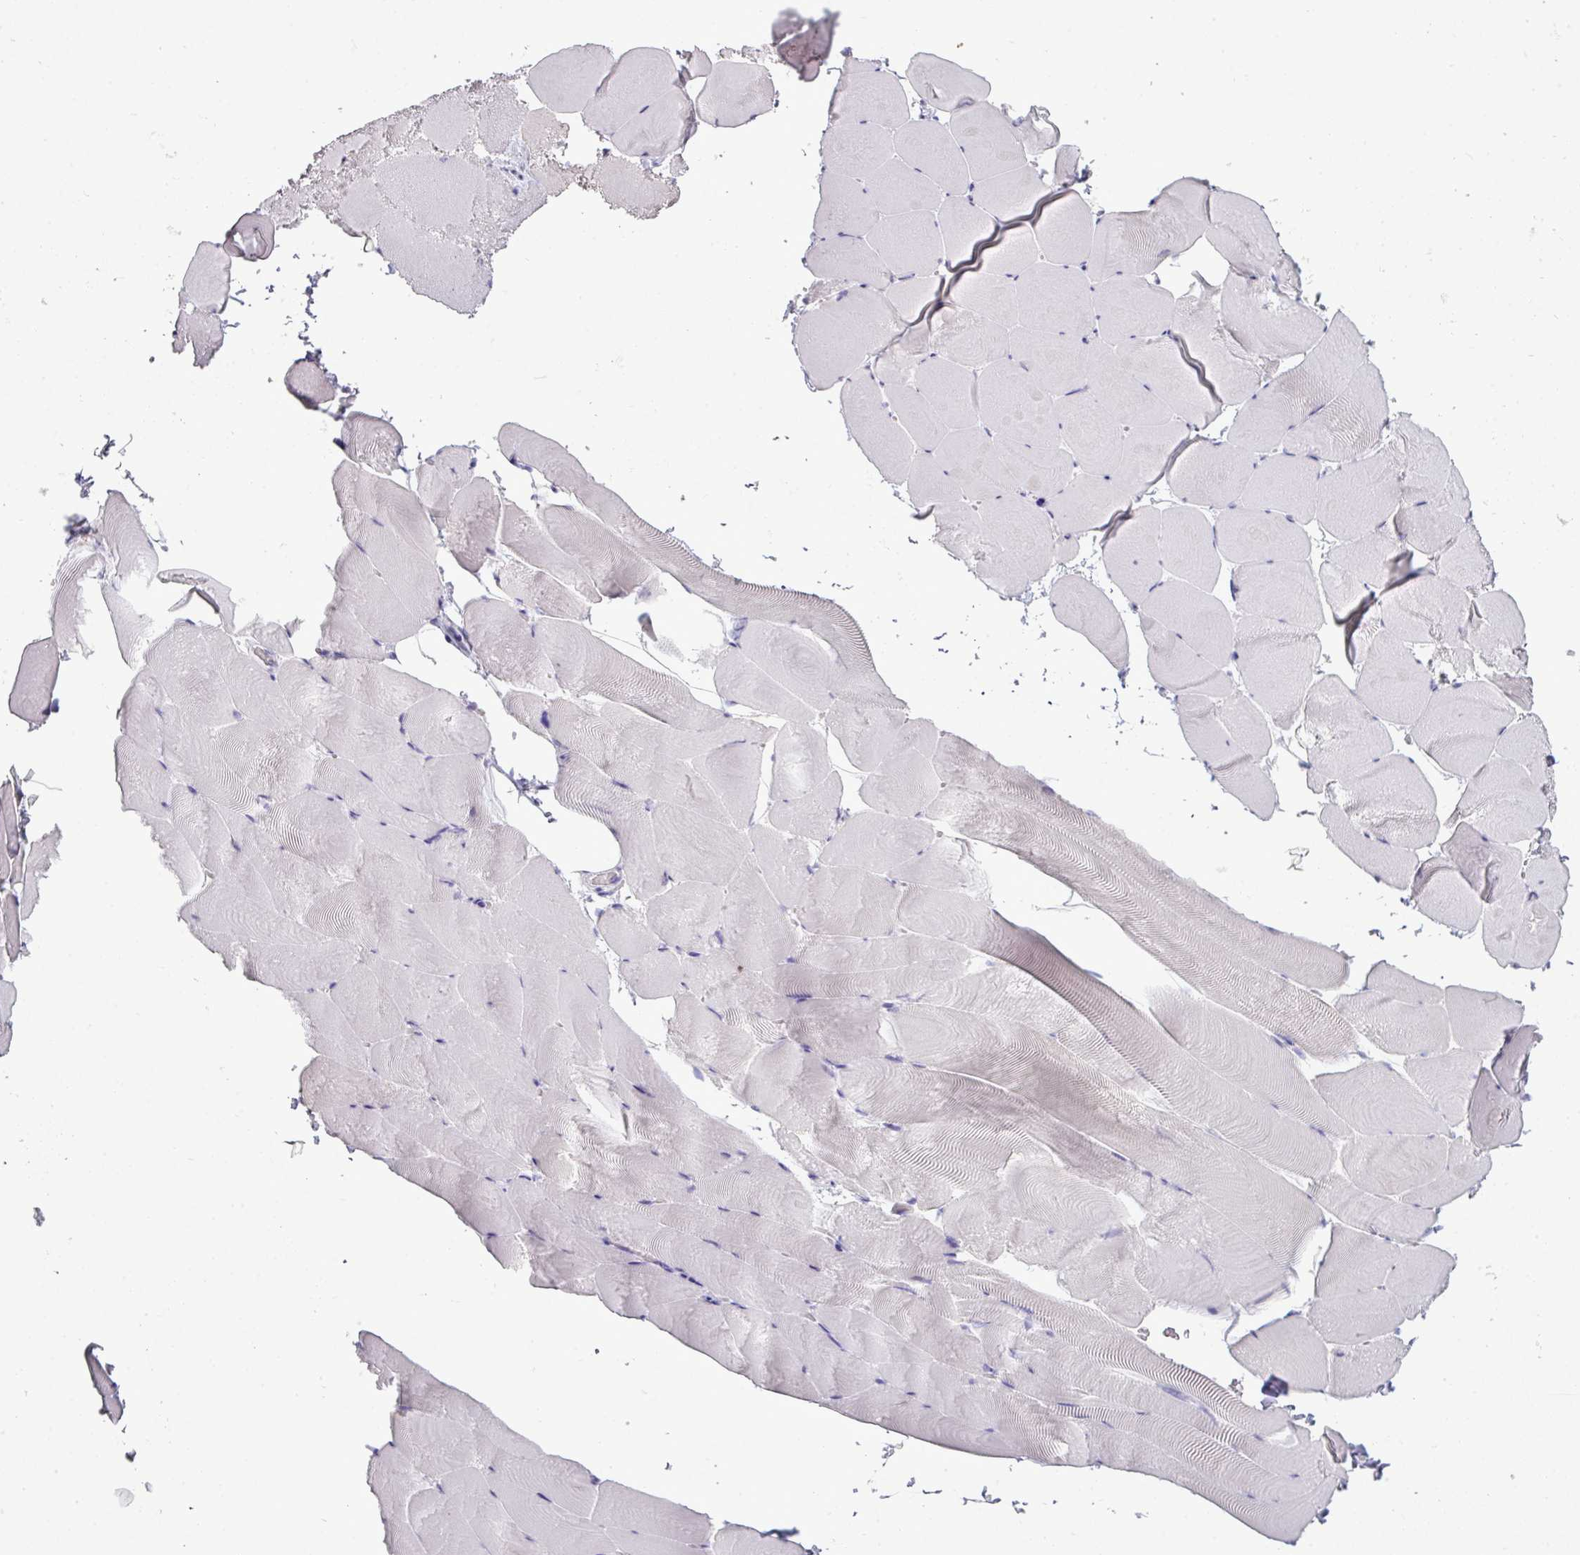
{"staining": {"intensity": "negative", "quantity": "none", "location": "none"}, "tissue": "skeletal muscle", "cell_type": "Myocytes", "image_type": "normal", "snomed": [{"axis": "morphology", "description": "Normal tissue, NOS"}, {"axis": "topography", "description": "Skeletal muscle"}], "caption": "The histopathology image shows no significant positivity in myocytes of skeletal muscle. Nuclei are stained in blue.", "gene": "TMEM91", "patient": {"sex": "female", "age": 64}}